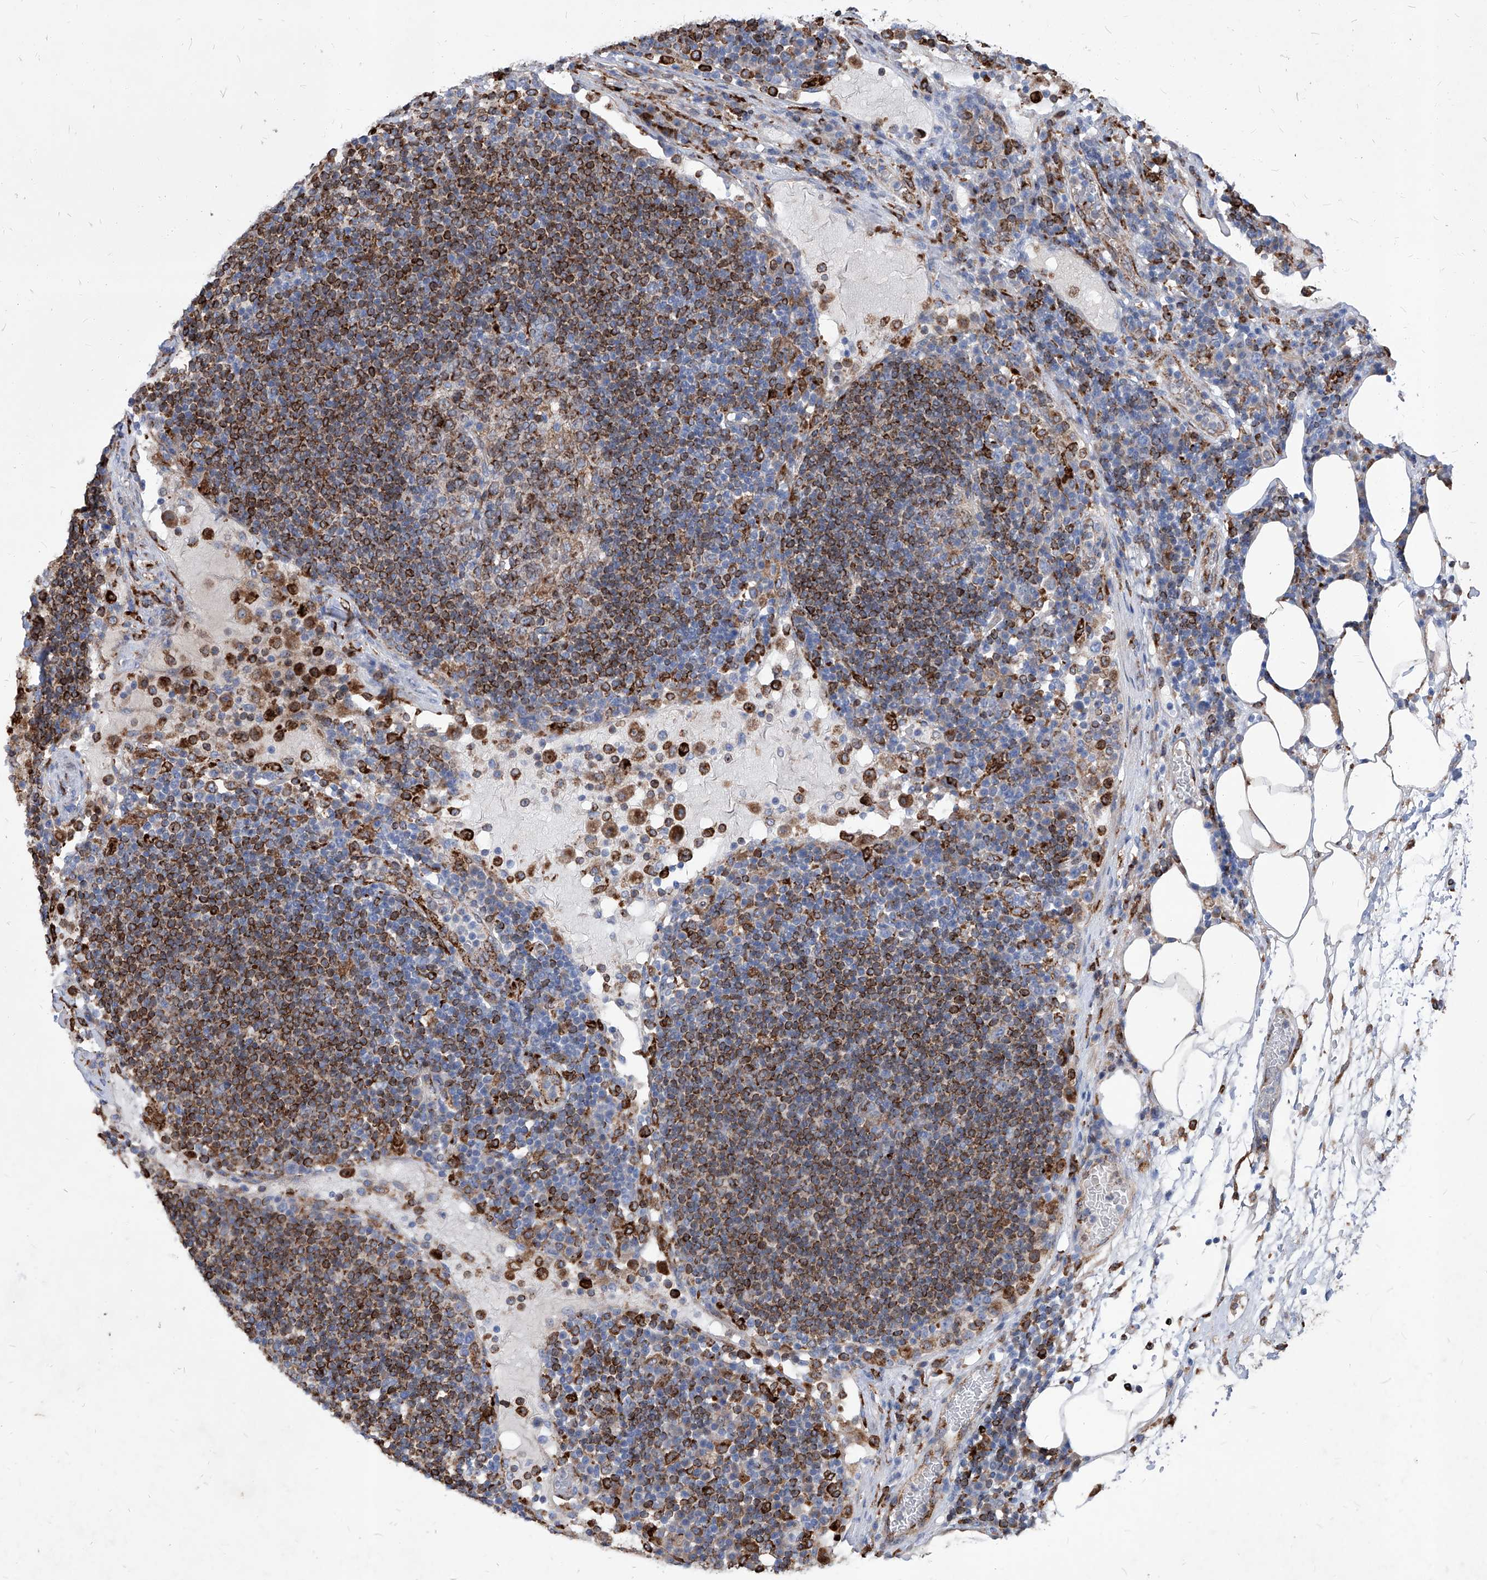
{"staining": {"intensity": "moderate", "quantity": ">75%", "location": "cytoplasmic/membranous"}, "tissue": "lymph node", "cell_type": "Germinal center cells", "image_type": "normal", "snomed": [{"axis": "morphology", "description": "Normal tissue, NOS"}, {"axis": "topography", "description": "Lymph node"}], "caption": "Protein expression analysis of normal lymph node demonstrates moderate cytoplasmic/membranous expression in approximately >75% of germinal center cells. The staining is performed using DAB brown chromogen to label protein expression. The nuclei are counter-stained blue using hematoxylin.", "gene": "UBOX5", "patient": {"sex": "female", "age": 53}}